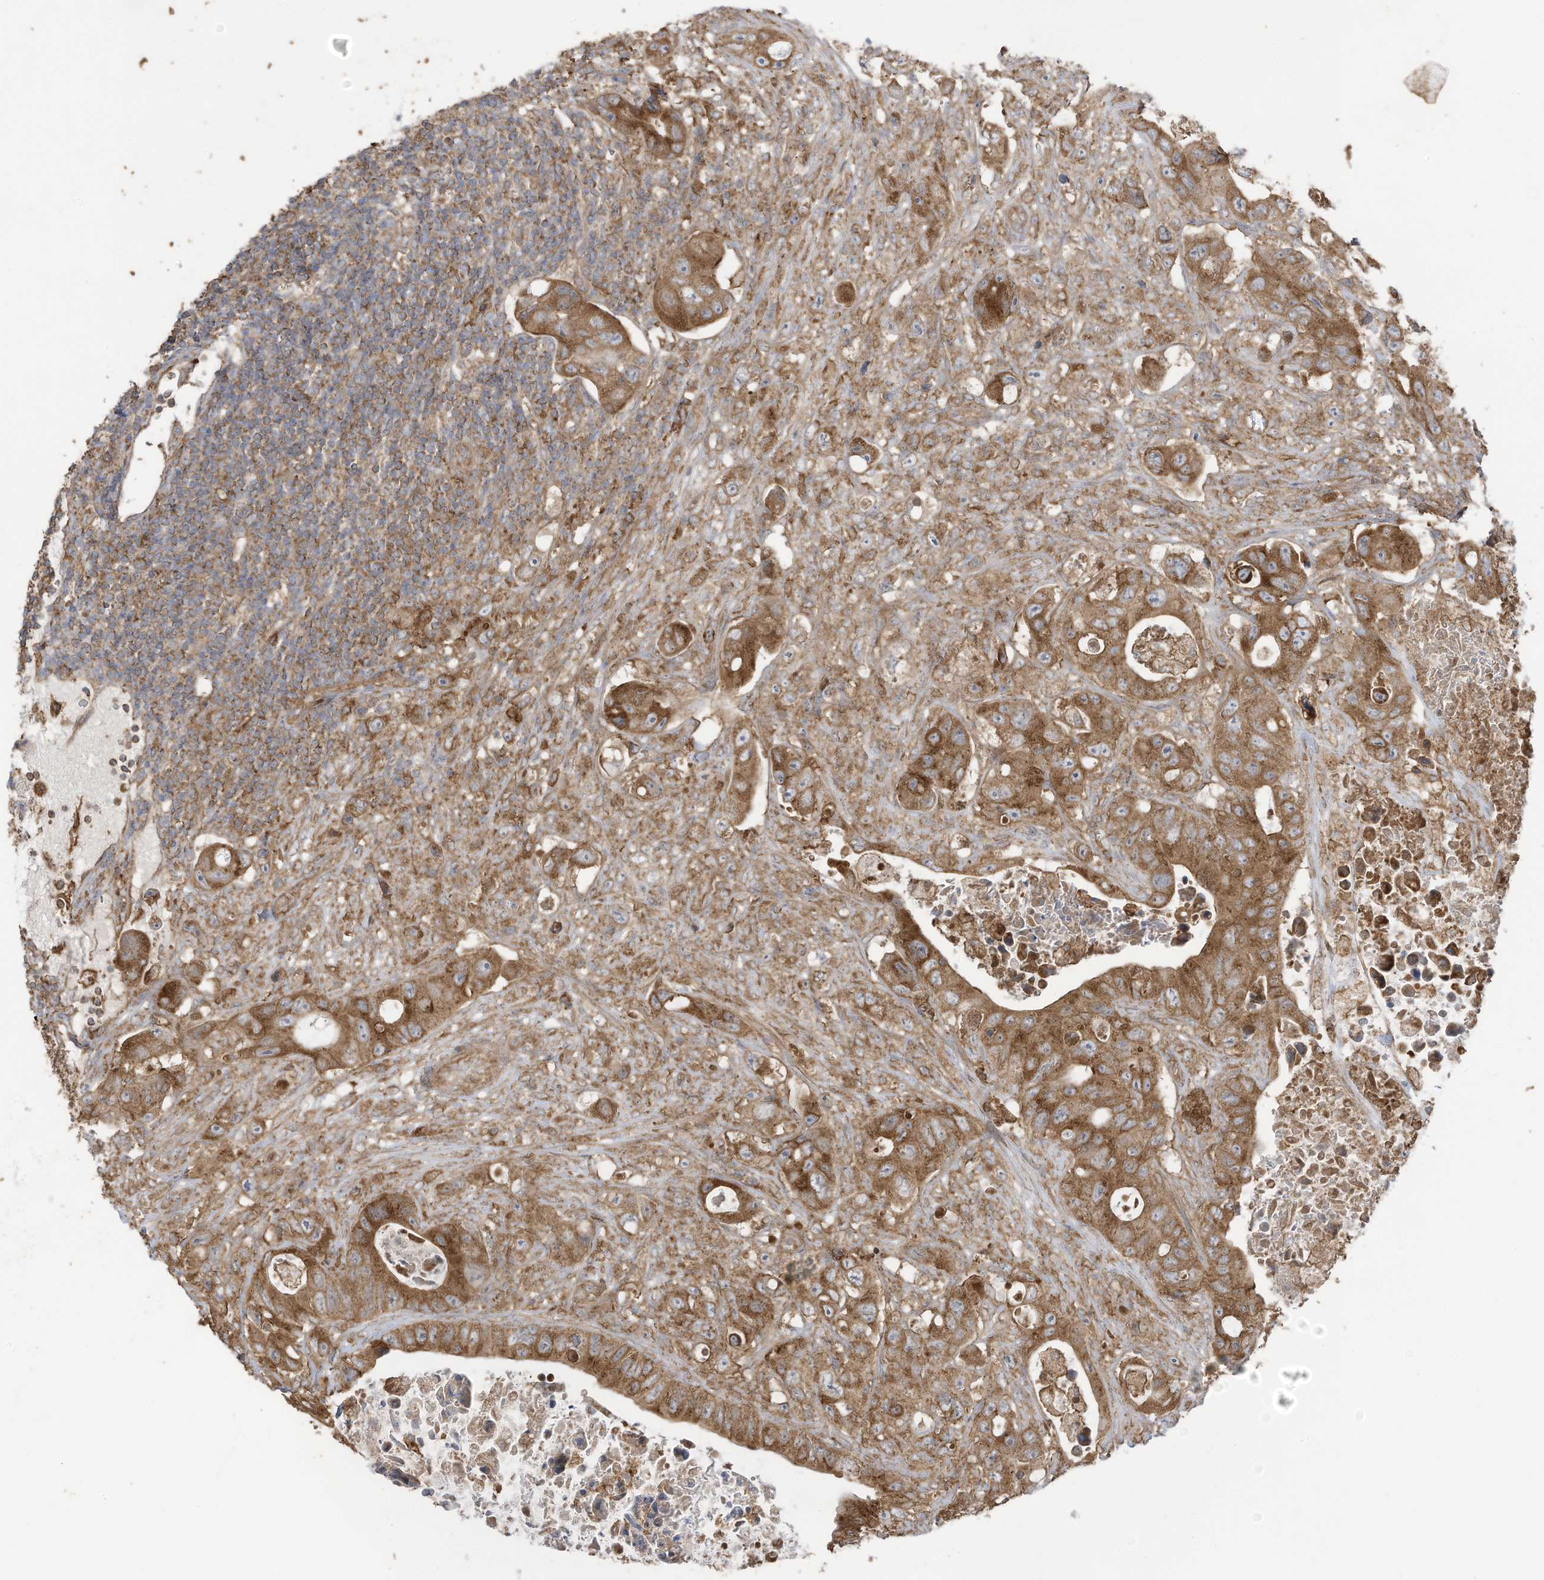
{"staining": {"intensity": "moderate", "quantity": ">75%", "location": "cytoplasmic/membranous"}, "tissue": "colorectal cancer", "cell_type": "Tumor cells", "image_type": "cancer", "snomed": [{"axis": "morphology", "description": "Adenocarcinoma, NOS"}, {"axis": "topography", "description": "Colon"}], "caption": "The photomicrograph demonstrates immunohistochemical staining of adenocarcinoma (colorectal). There is moderate cytoplasmic/membranous staining is identified in approximately >75% of tumor cells. (IHC, brightfield microscopy, high magnification).", "gene": "CGAS", "patient": {"sex": "female", "age": 46}}